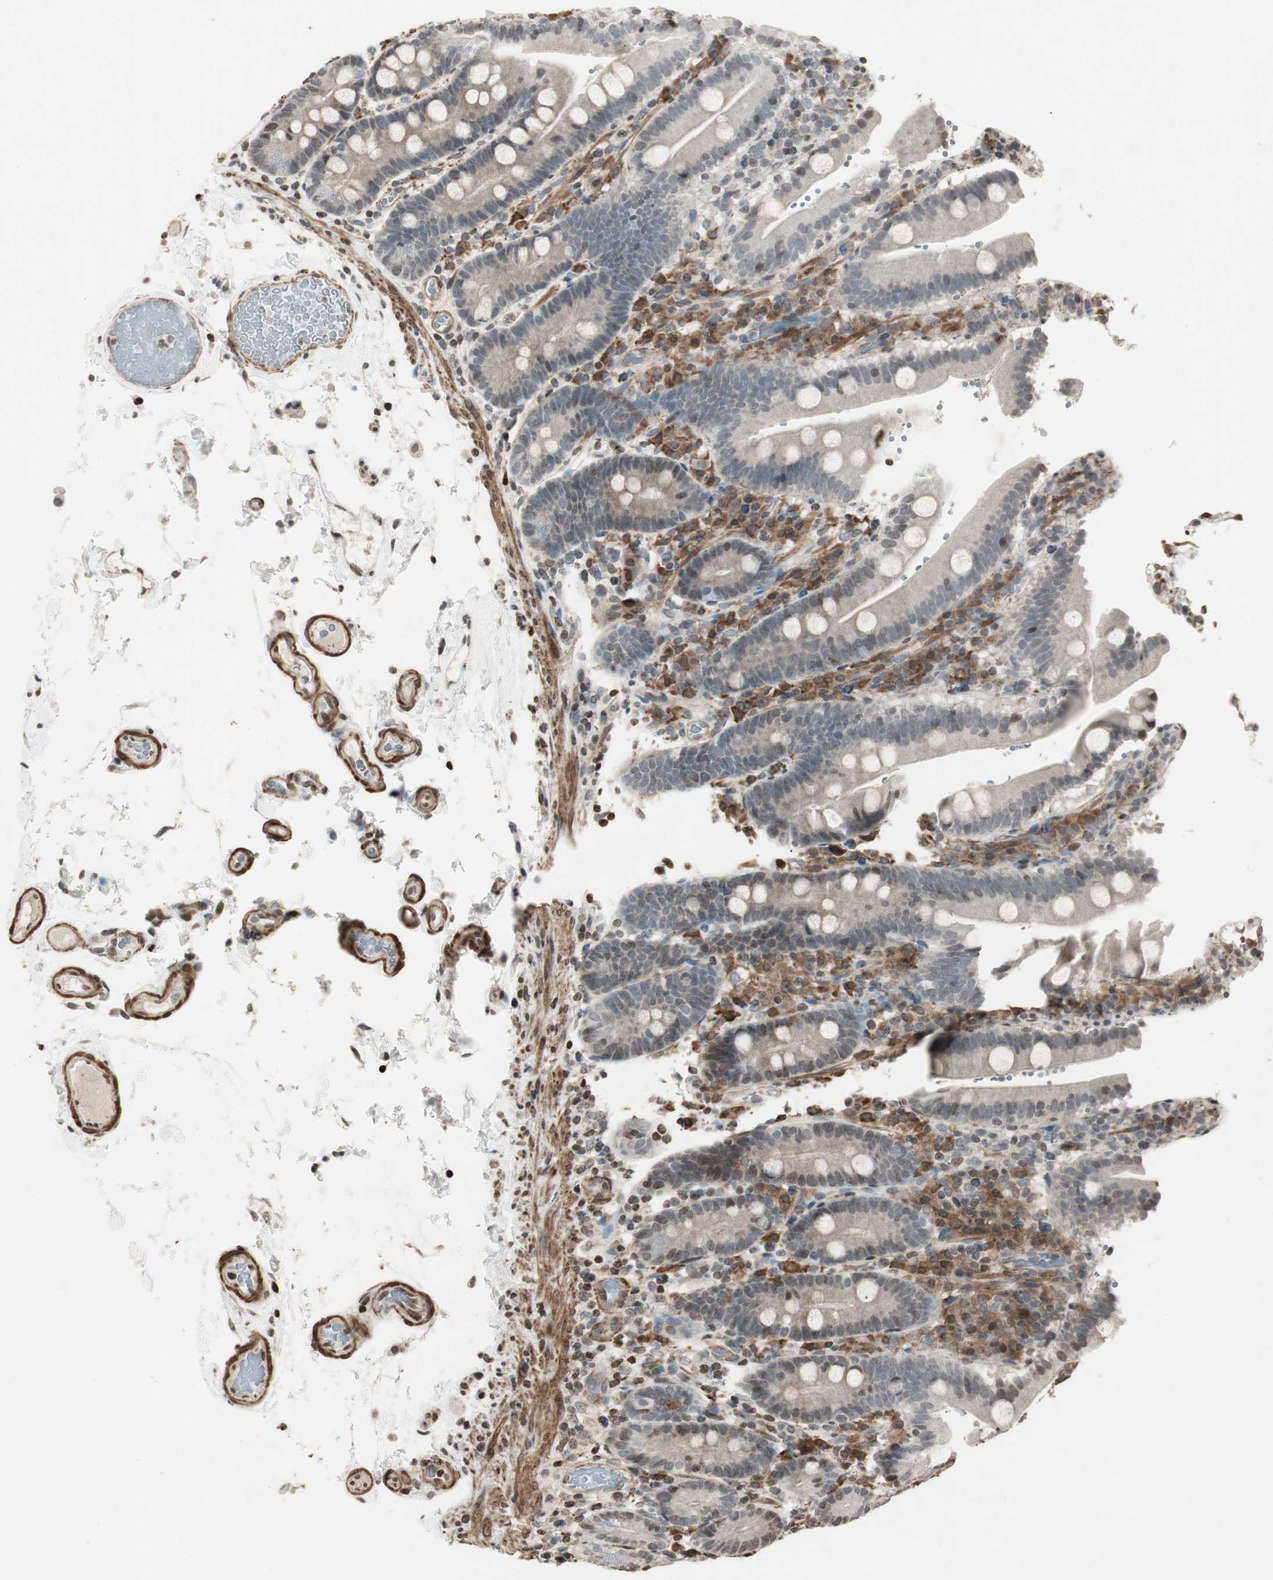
{"staining": {"intensity": "weak", "quantity": ">75%", "location": "cytoplasmic/membranous,nuclear"}, "tissue": "duodenum", "cell_type": "Glandular cells", "image_type": "normal", "snomed": [{"axis": "morphology", "description": "Normal tissue, NOS"}, {"axis": "topography", "description": "Small intestine, NOS"}], "caption": "Immunohistochemical staining of normal duodenum reveals >75% levels of weak cytoplasmic/membranous,nuclear protein staining in about >75% of glandular cells.", "gene": "PRKG1", "patient": {"sex": "female", "age": 71}}